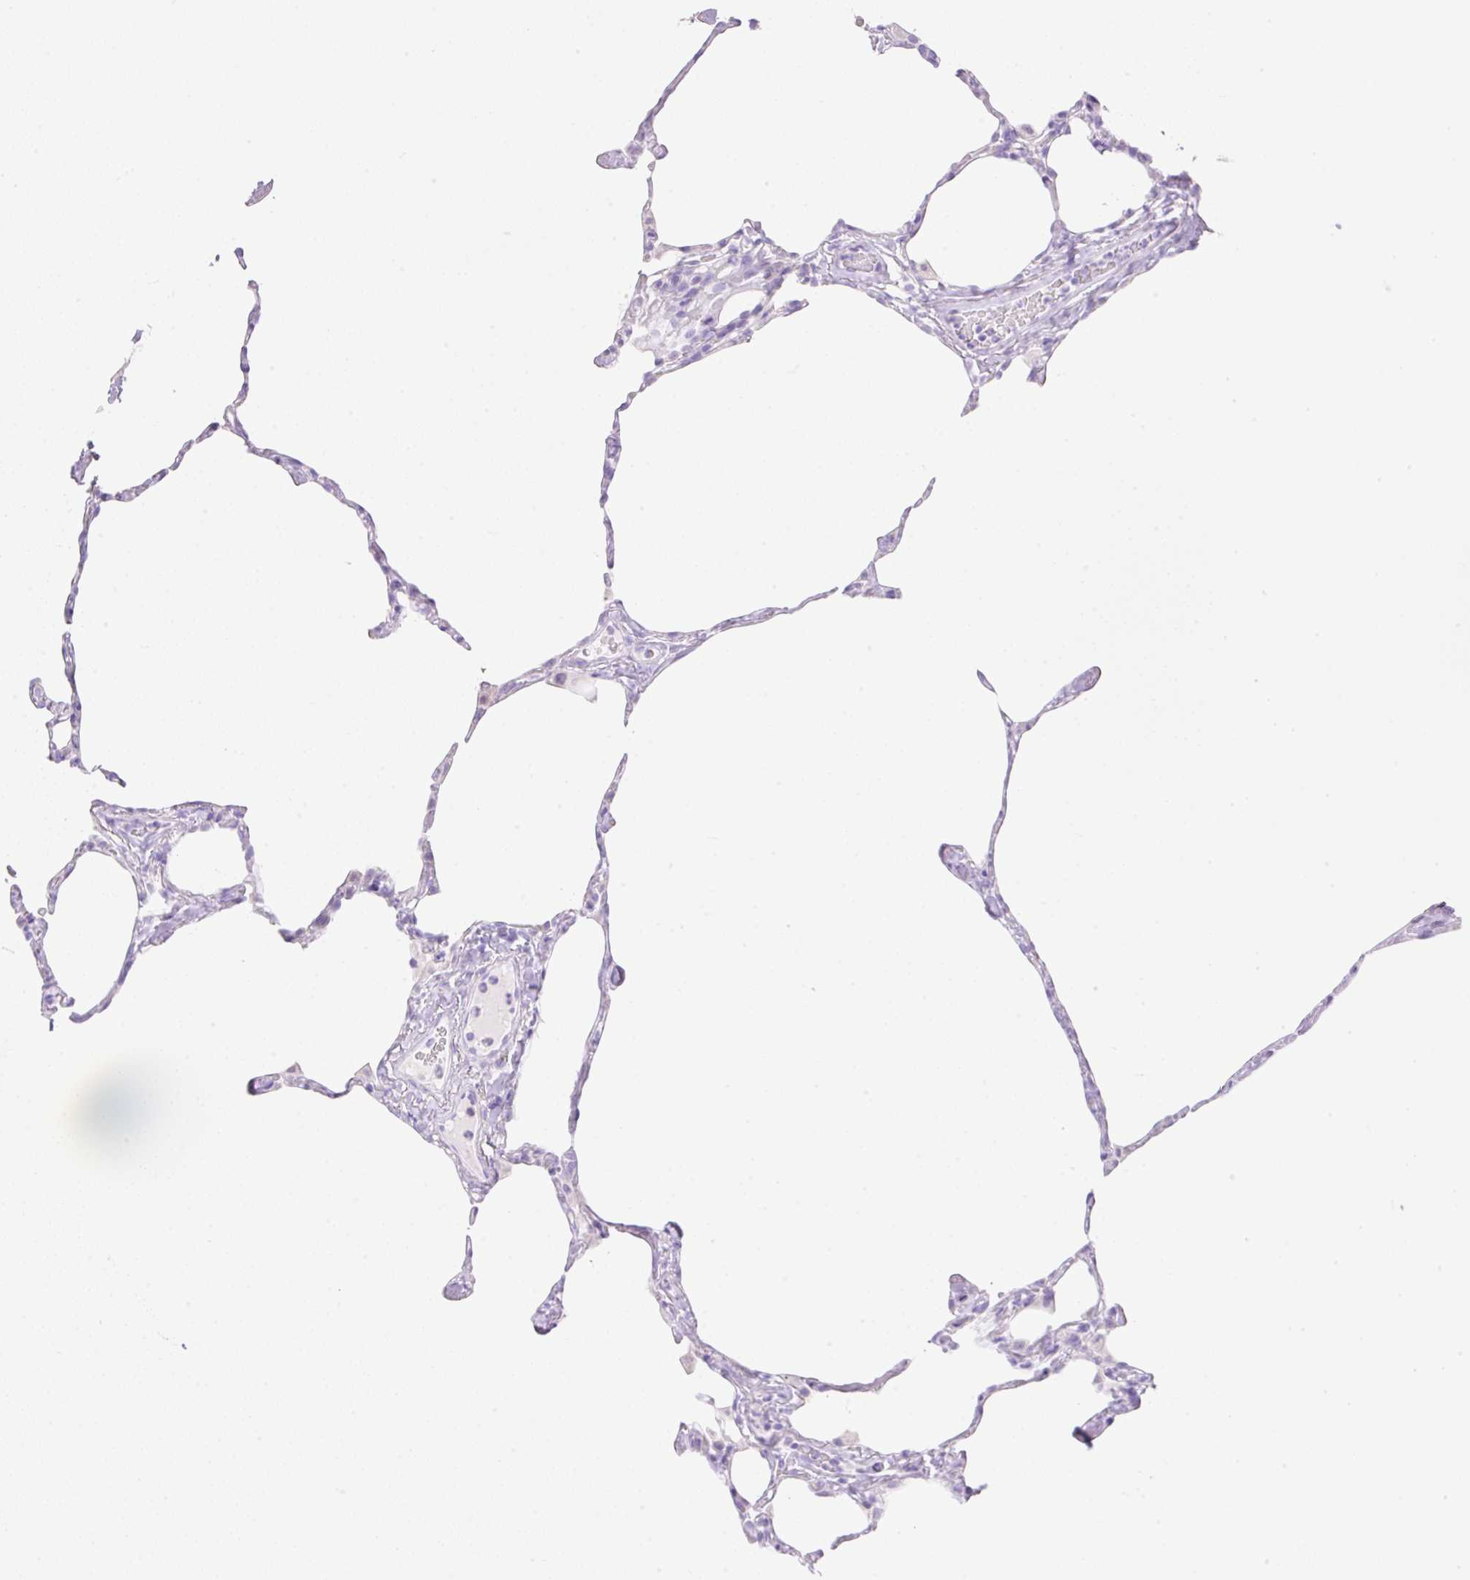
{"staining": {"intensity": "negative", "quantity": "none", "location": "none"}, "tissue": "lung", "cell_type": "Alveolar cells", "image_type": "normal", "snomed": [{"axis": "morphology", "description": "Normal tissue, NOS"}, {"axis": "topography", "description": "Lung"}], "caption": "High power microscopy photomicrograph of an immunohistochemistry image of normal lung, revealing no significant staining in alveolar cells. The staining was performed using DAB to visualize the protein expression in brown, while the nuclei were stained in blue with hematoxylin (Magnification: 20x).", "gene": "CDX1", "patient": {"sex": "male", "age": 65}}